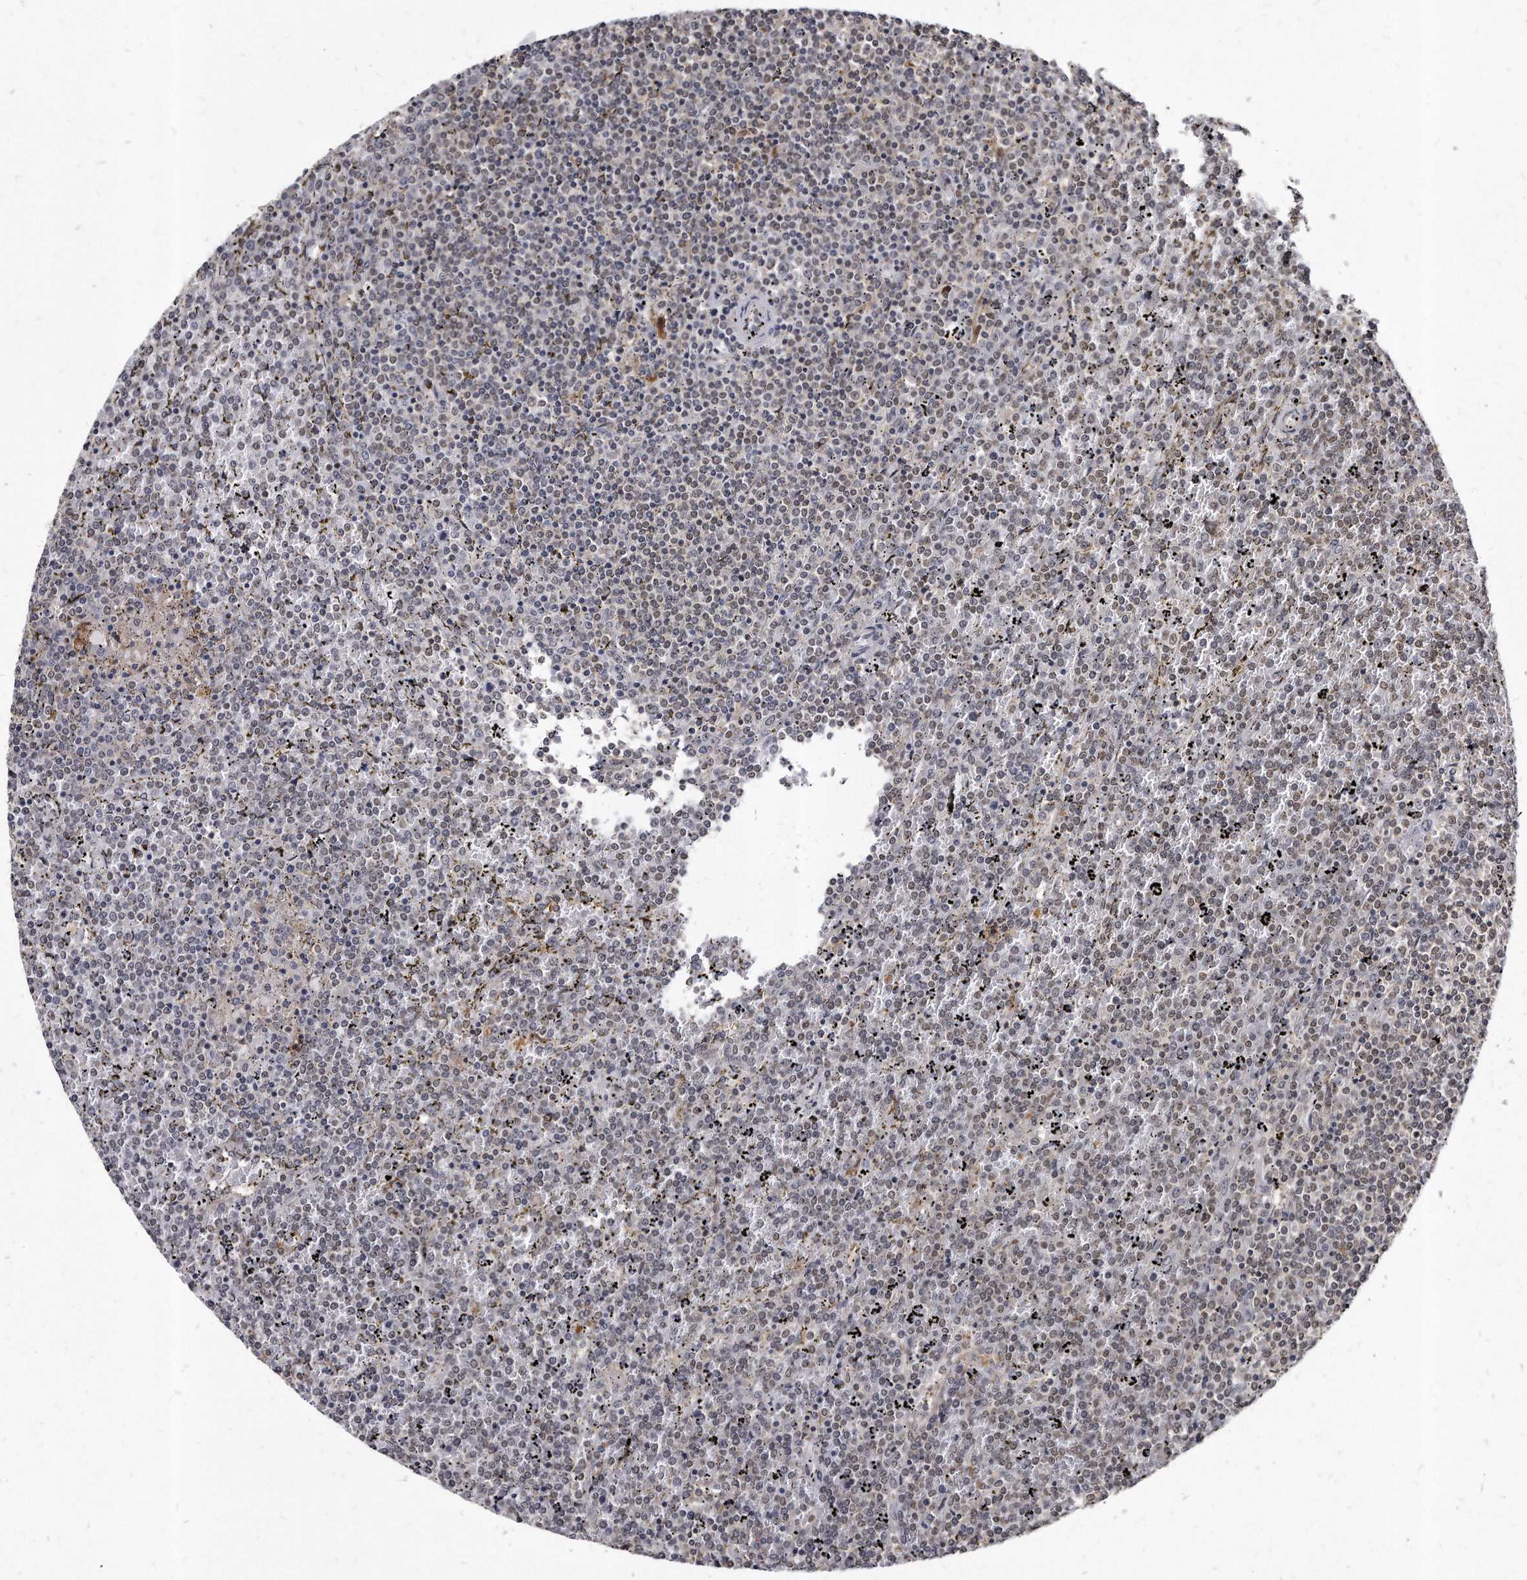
{"staining": {"intensity": "weak", "quantity": "25%-75%", "location": "nuclear"}, "tissue": "lymphoma", "cell_type": "Tumor cells", "image_type": "cancer", "snomed": [{"axis": "morphology", "description": "Malignant lymphoma, non-Hodgkin's type, Low grade"}, {"axis": "topography", "description": "Spleen"}], "caption": "The micrograph exhibits a brown stain indicating the presence of a protein in the nuclear of tumor cells in lymphoma.", "gene": "KLHDC3", "patient": {"sex": "female", "age": 19}}